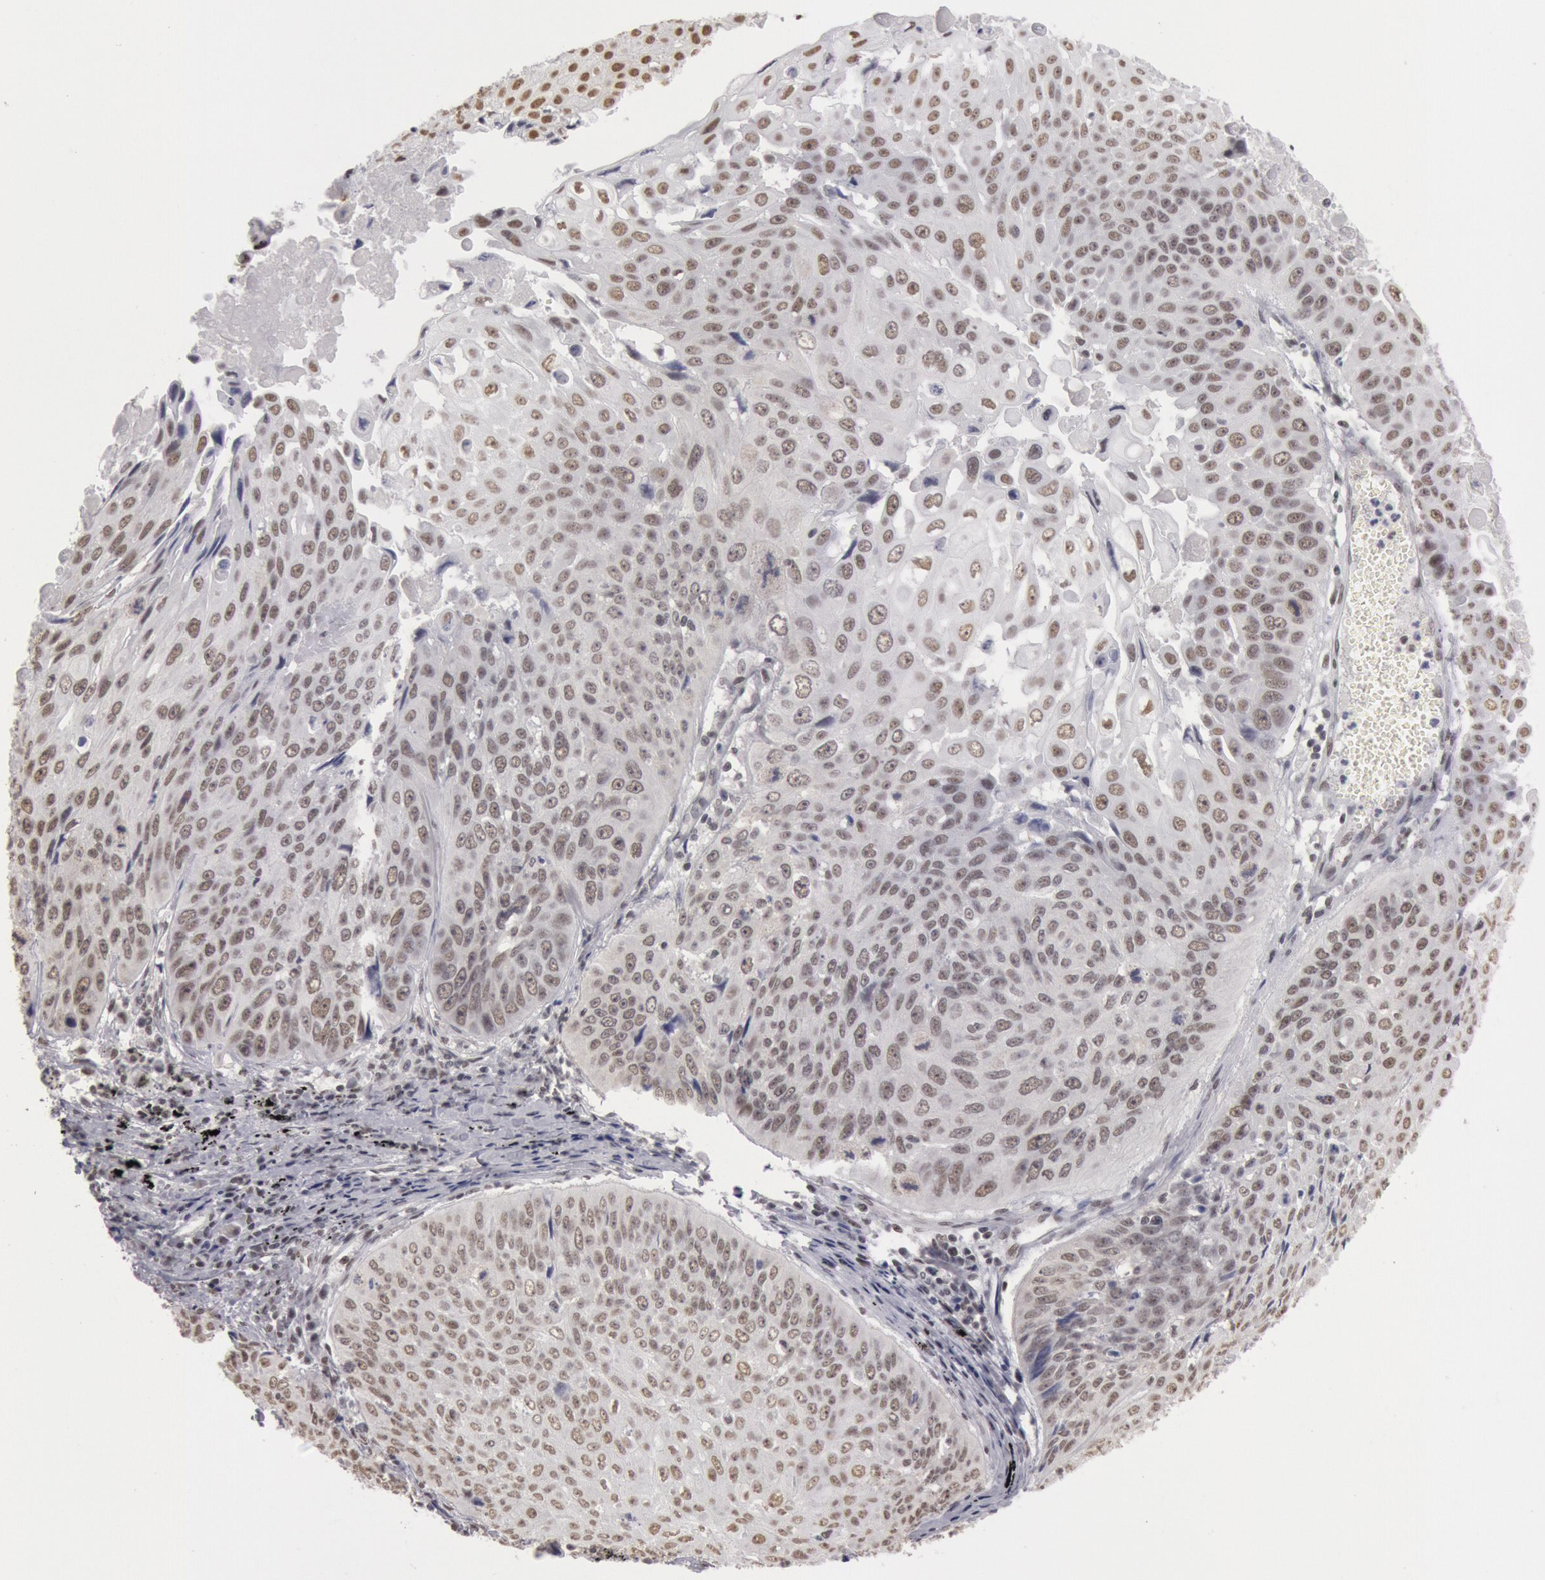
{"staining": {"intensity": "moderate", "quantity": ">75%", "location": "nuclear"}, "tissue": "lung cancer", "cell_type": "Tumor cells", "image_type": "cancer", "snomed": [{"axis": "morphology", "description": "Adenocarcinoma, NOS"}, {"axis": "topography", "description": "Lung"}], "caption": "Immunohistochemical staining of lung cancer (adenocarcinoma) displays medium levels of moderate nuclear staining in approximately >75% of tumor cells.", "gene": "ESS2", "patient": {"sex": "male", "age": 60}}